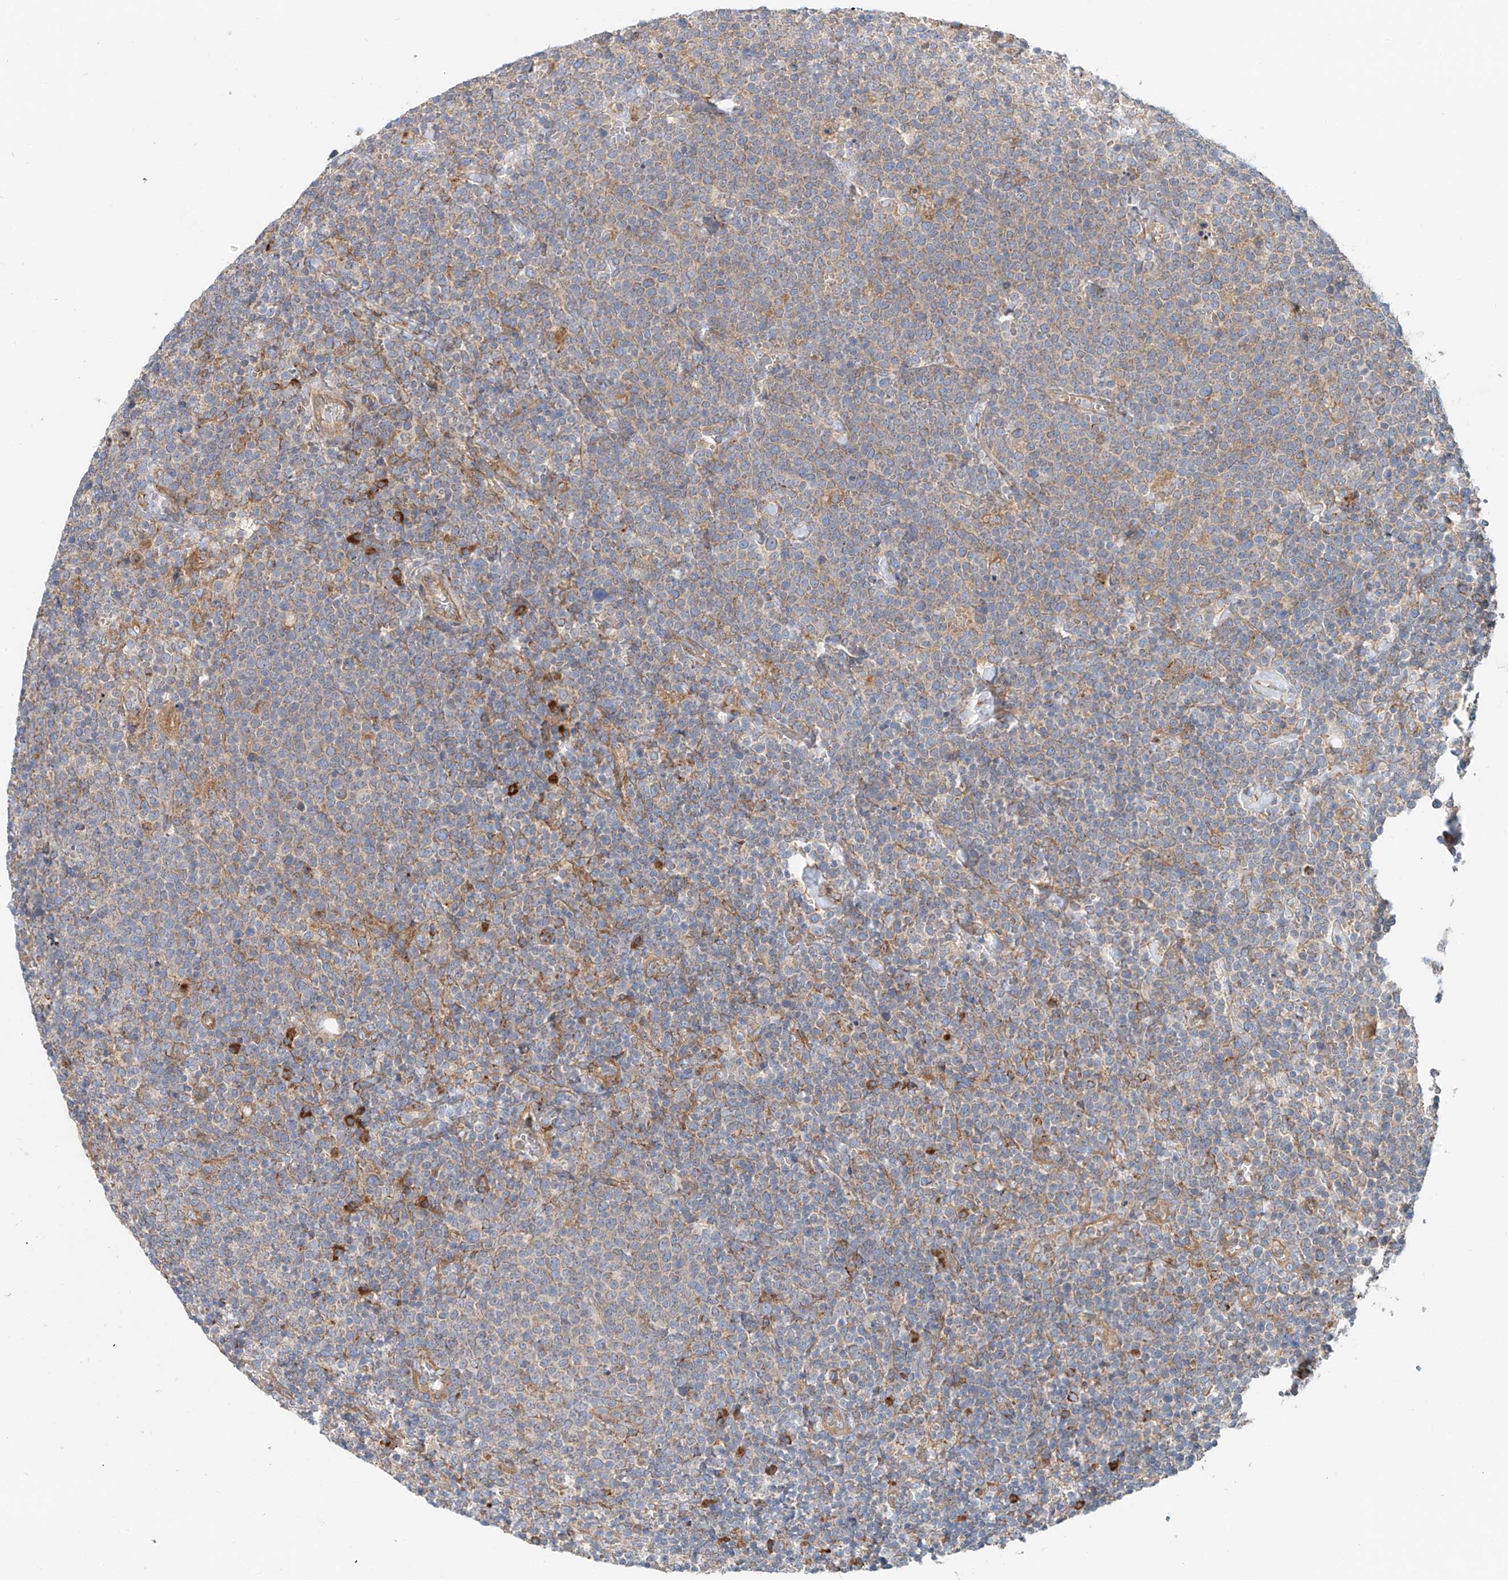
{"staining": {"intensity": "weak", "quantity": "<25%", "location": "cytoplasmic/membranous"}, "tissue": "lymphoma", "cell_type": "Tumor cells", "image_type": "cancer", "snomed": [{"axis": "morphology", "description": "Malignant lymphoma, non-Hodgkin's type, High grade"}, {"axis": "topography", "description": "Lymph node"}], "caption": "This is an immunohistochemistry micrograph of lymphoma. There is no expression in tumor cells.", "gene": "SNAP29", "patient": {"sex": "male", "age": 61}}